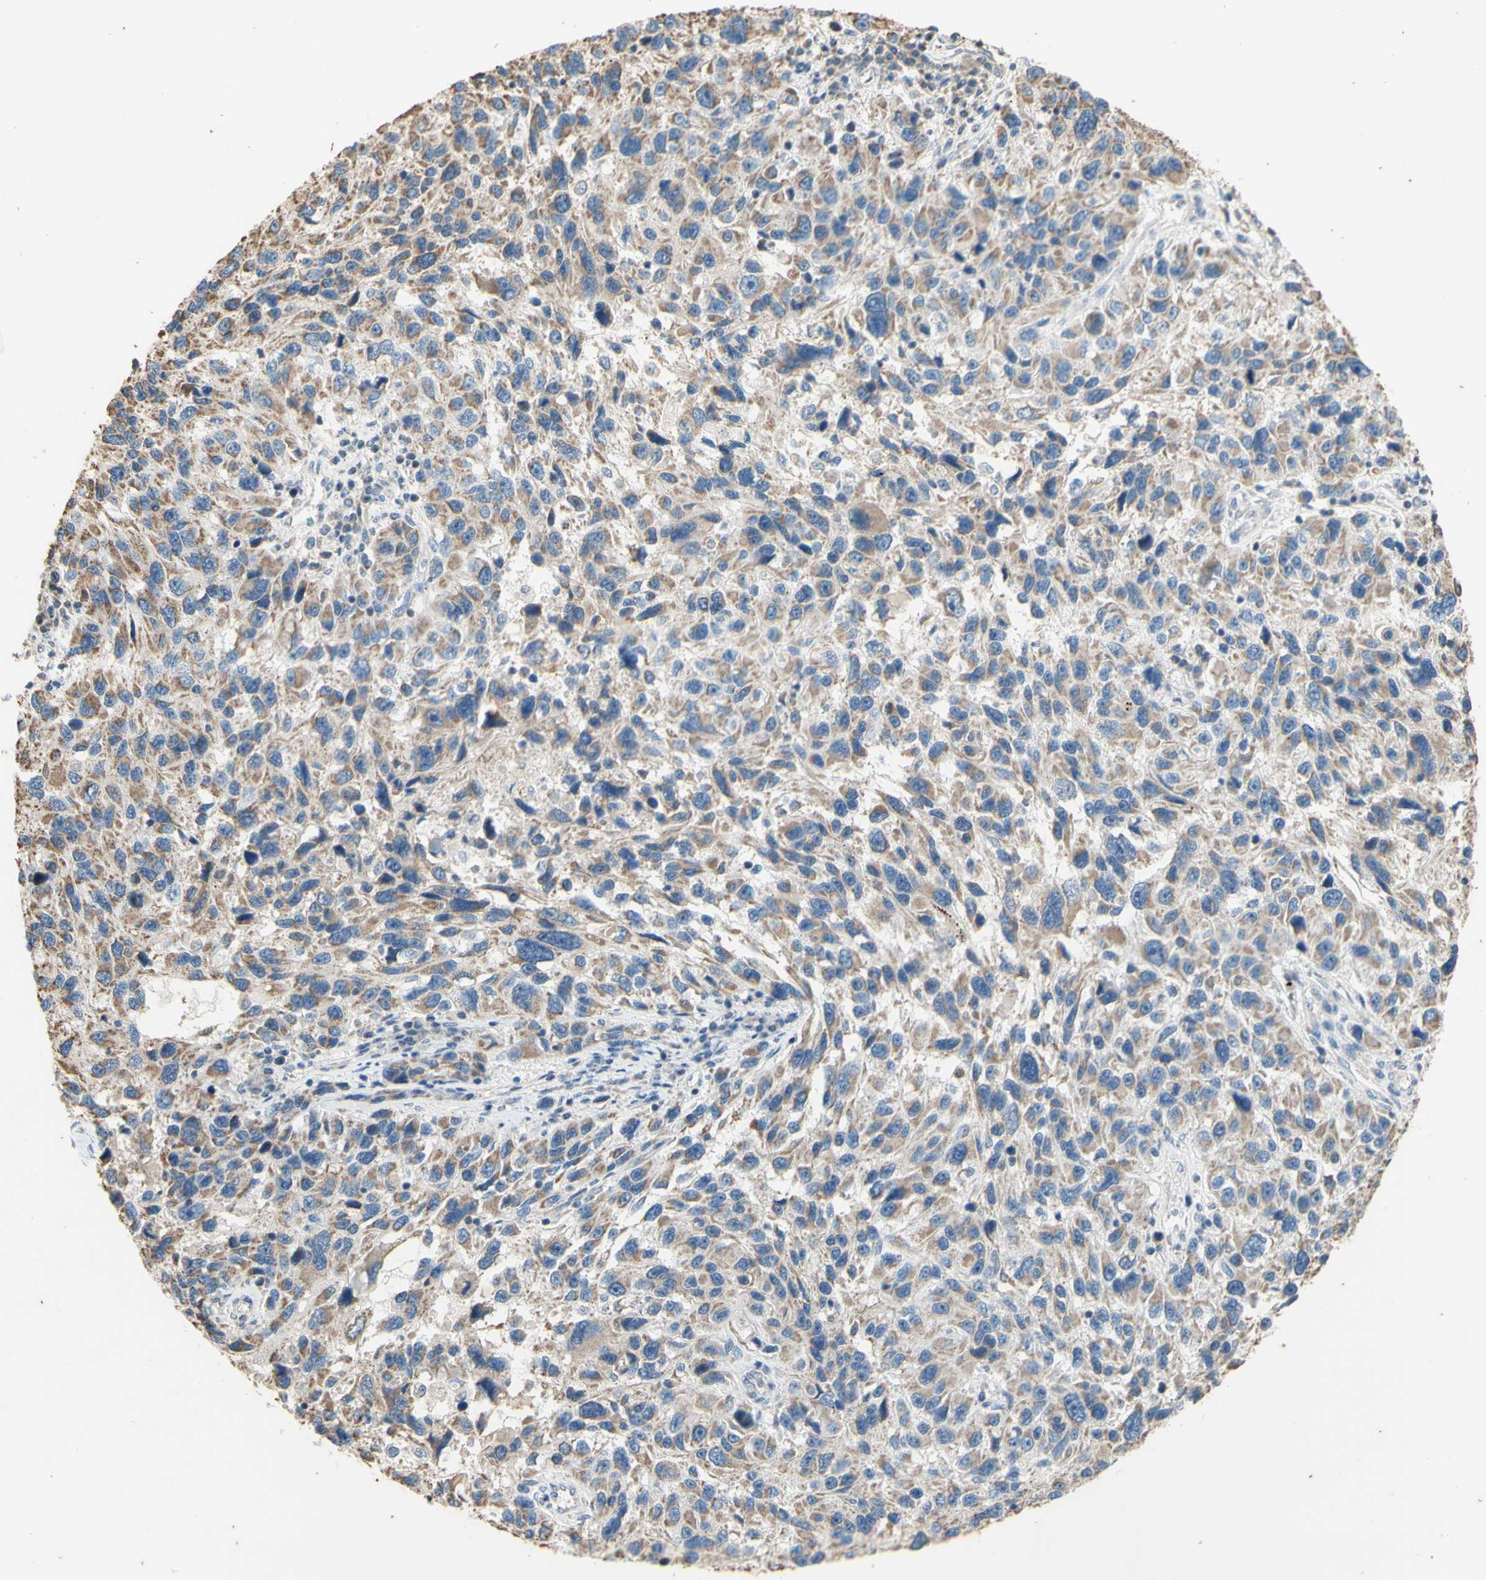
{"staining": {"intensity": "weak", "quantity": ">75%", "location": "cytoplasmic/membranous"}, "tissue": "melanoma", "cell_type": "Tumor cells", "image_type": "cancer", "snomed": [{"axis": "morphology", "description": "Malignant melanoma, NOS"}, {"axis": "topography", "description": "Skin"}], "caption": "A brown stain highlights weak cytoplasmic/membranous positivity of a protein in melanoma tumor cells. (brown staining indicates protein expression, while blue staining denotes nuclei).", "gene": "PTGIS", "patient": {"sex": "male", "age": 53}}